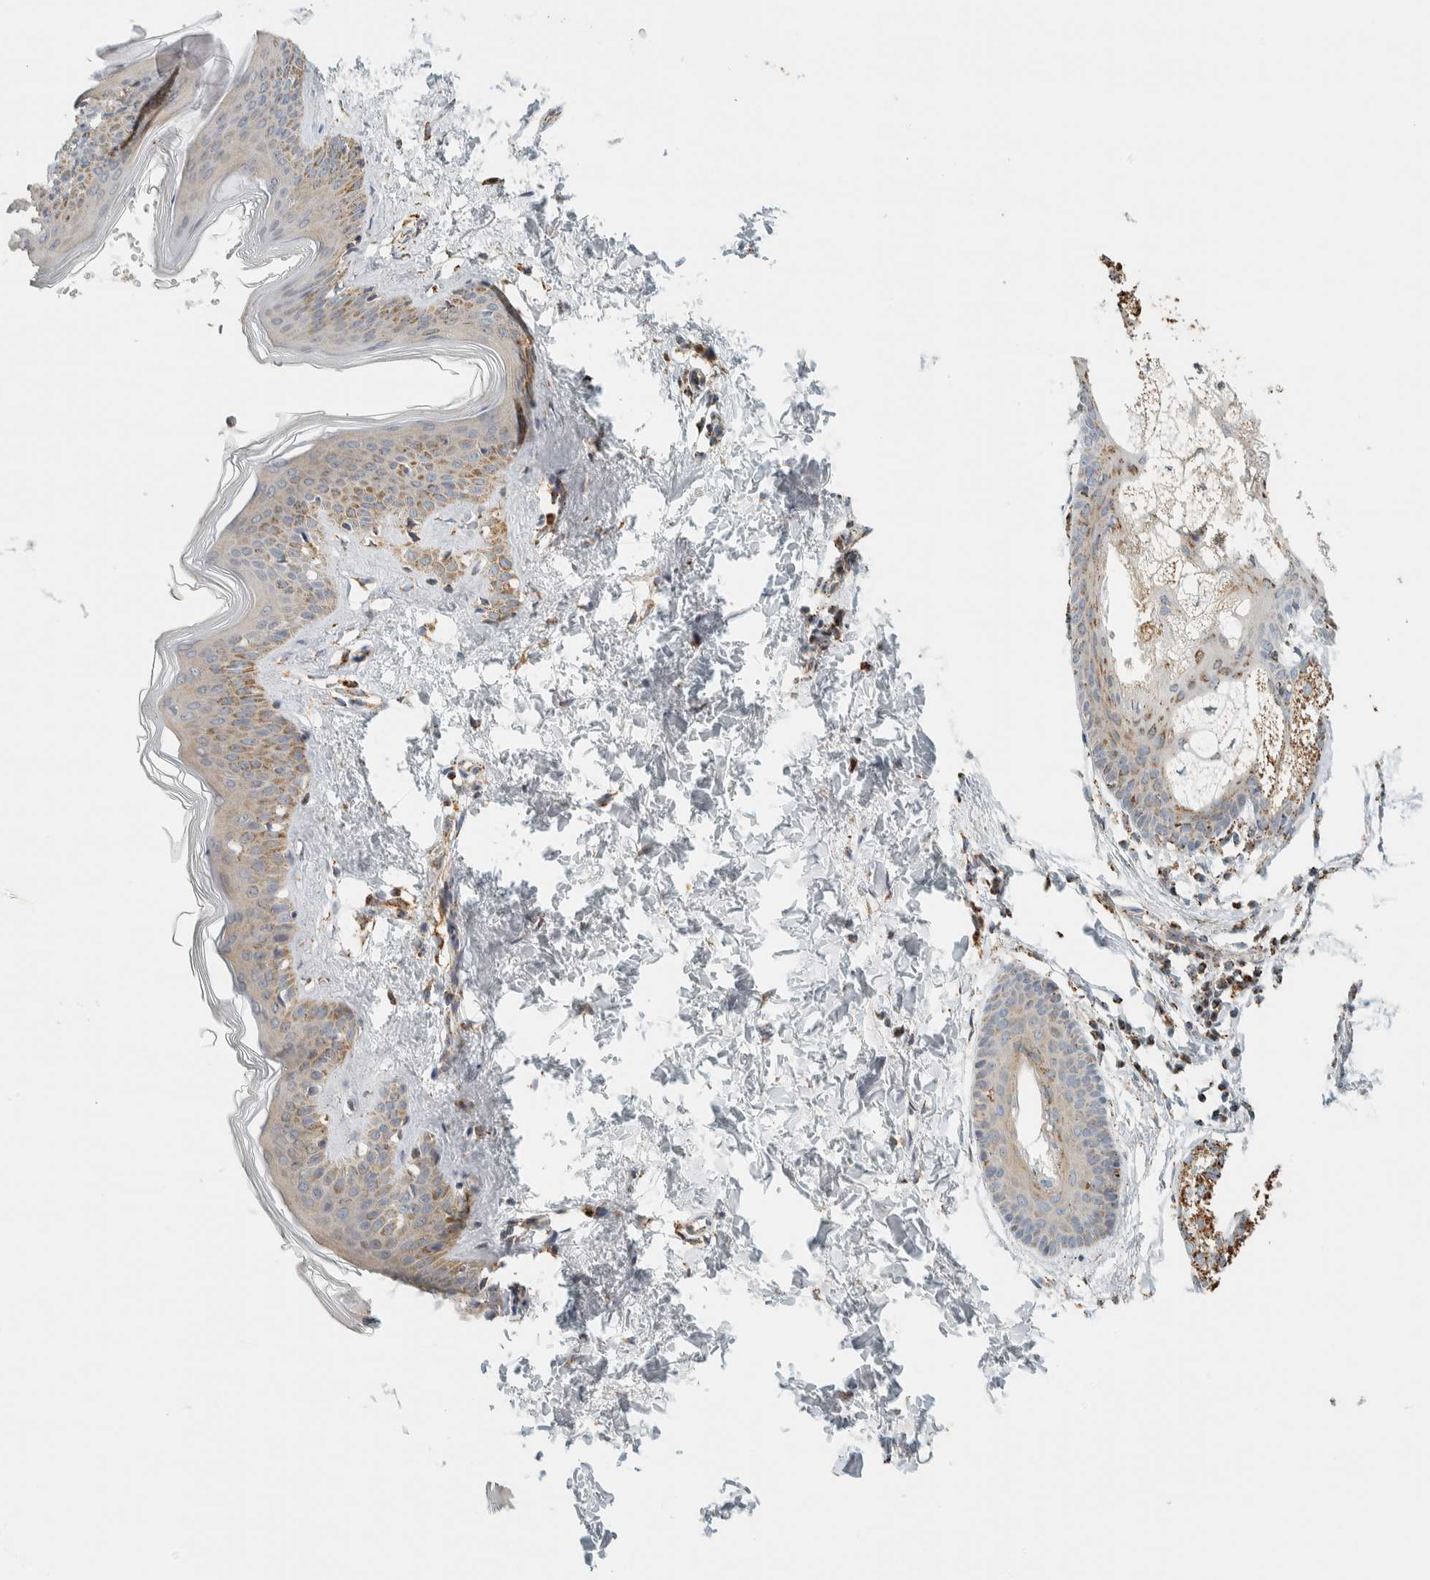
{"staining": {"intensity": "moderate", "quantity": ">75%", "location": "cytoplasmic/membranous"}, "tissue": "skin", "cell_type": "Fibroblasts", "image_type": "normal", "snomed": [{"axis": "morphology", "description": "Normal tissue, NOS"}, {"axis": "topography", "description": "Skin"}], "caption": "A brown stain highlights moderate cytoplasmic/membranous staining of a protein in fibroblasts of benign human skin.", "gene": "ZNF454", "patient": {"sex": "female", "age": 27}}